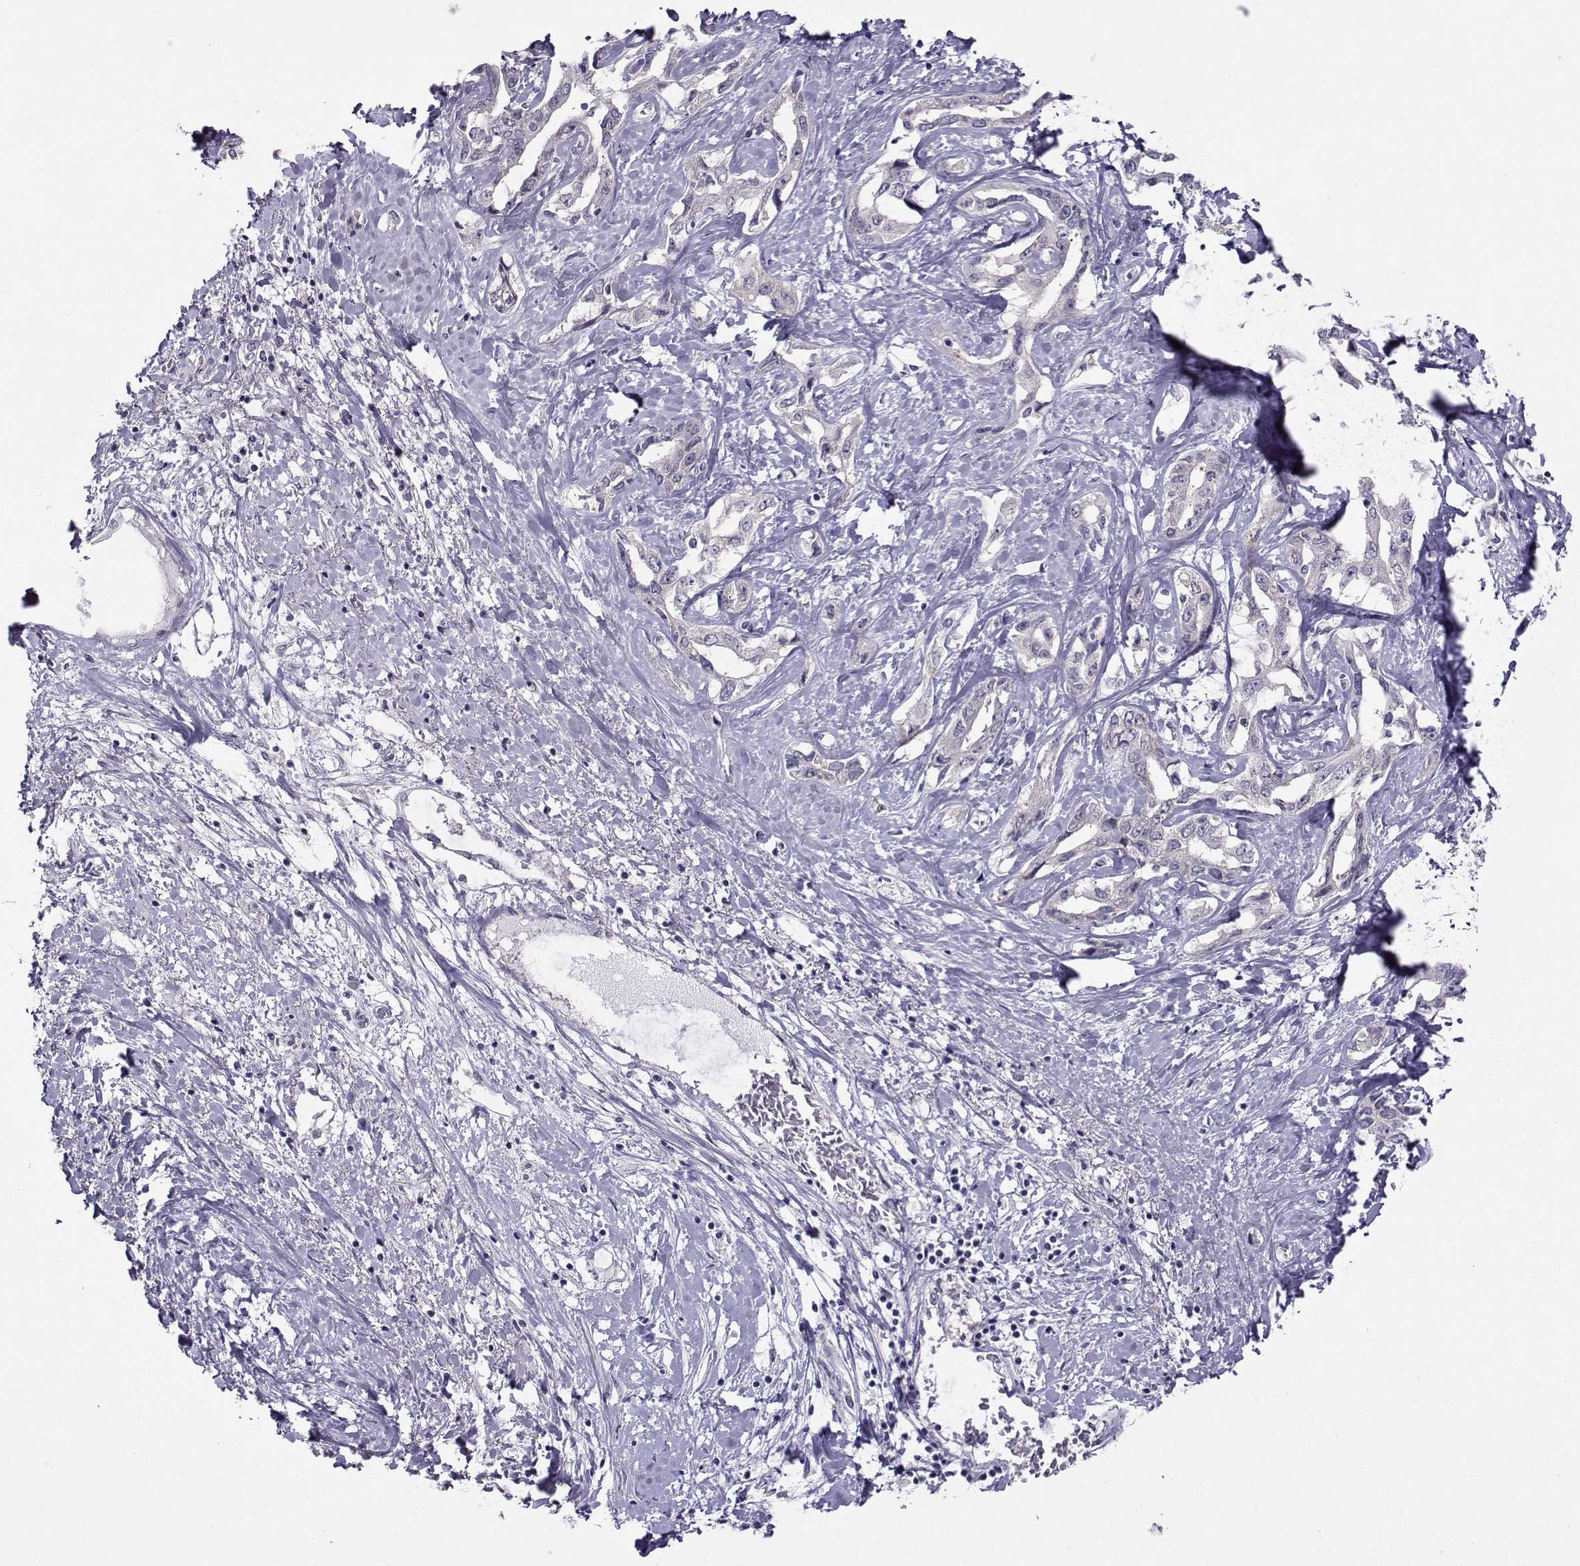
{"staining": {"intensity": "negative", "quantity": "none", "location": "none"}, "tissue": "liver cancer", "cell_type": "Tumor cells", "image_type": "cancer", "snomed": [{"axis": "morphology", "description": "Cholangiocarcinoma"}, {"axis": "topography", "description": "Liver"}], "caption": "DAB (3,3'-diaminobenzidine) immunohistochemical staining of human liver cancer reveals no significant positivity in tumor cells. (Brightfield microscopy of DAB (3,3'-diaminobenzidine) IHC at high magnification).", "gene": "DDX20", "patient": {"sex": "male", "age": 59}}